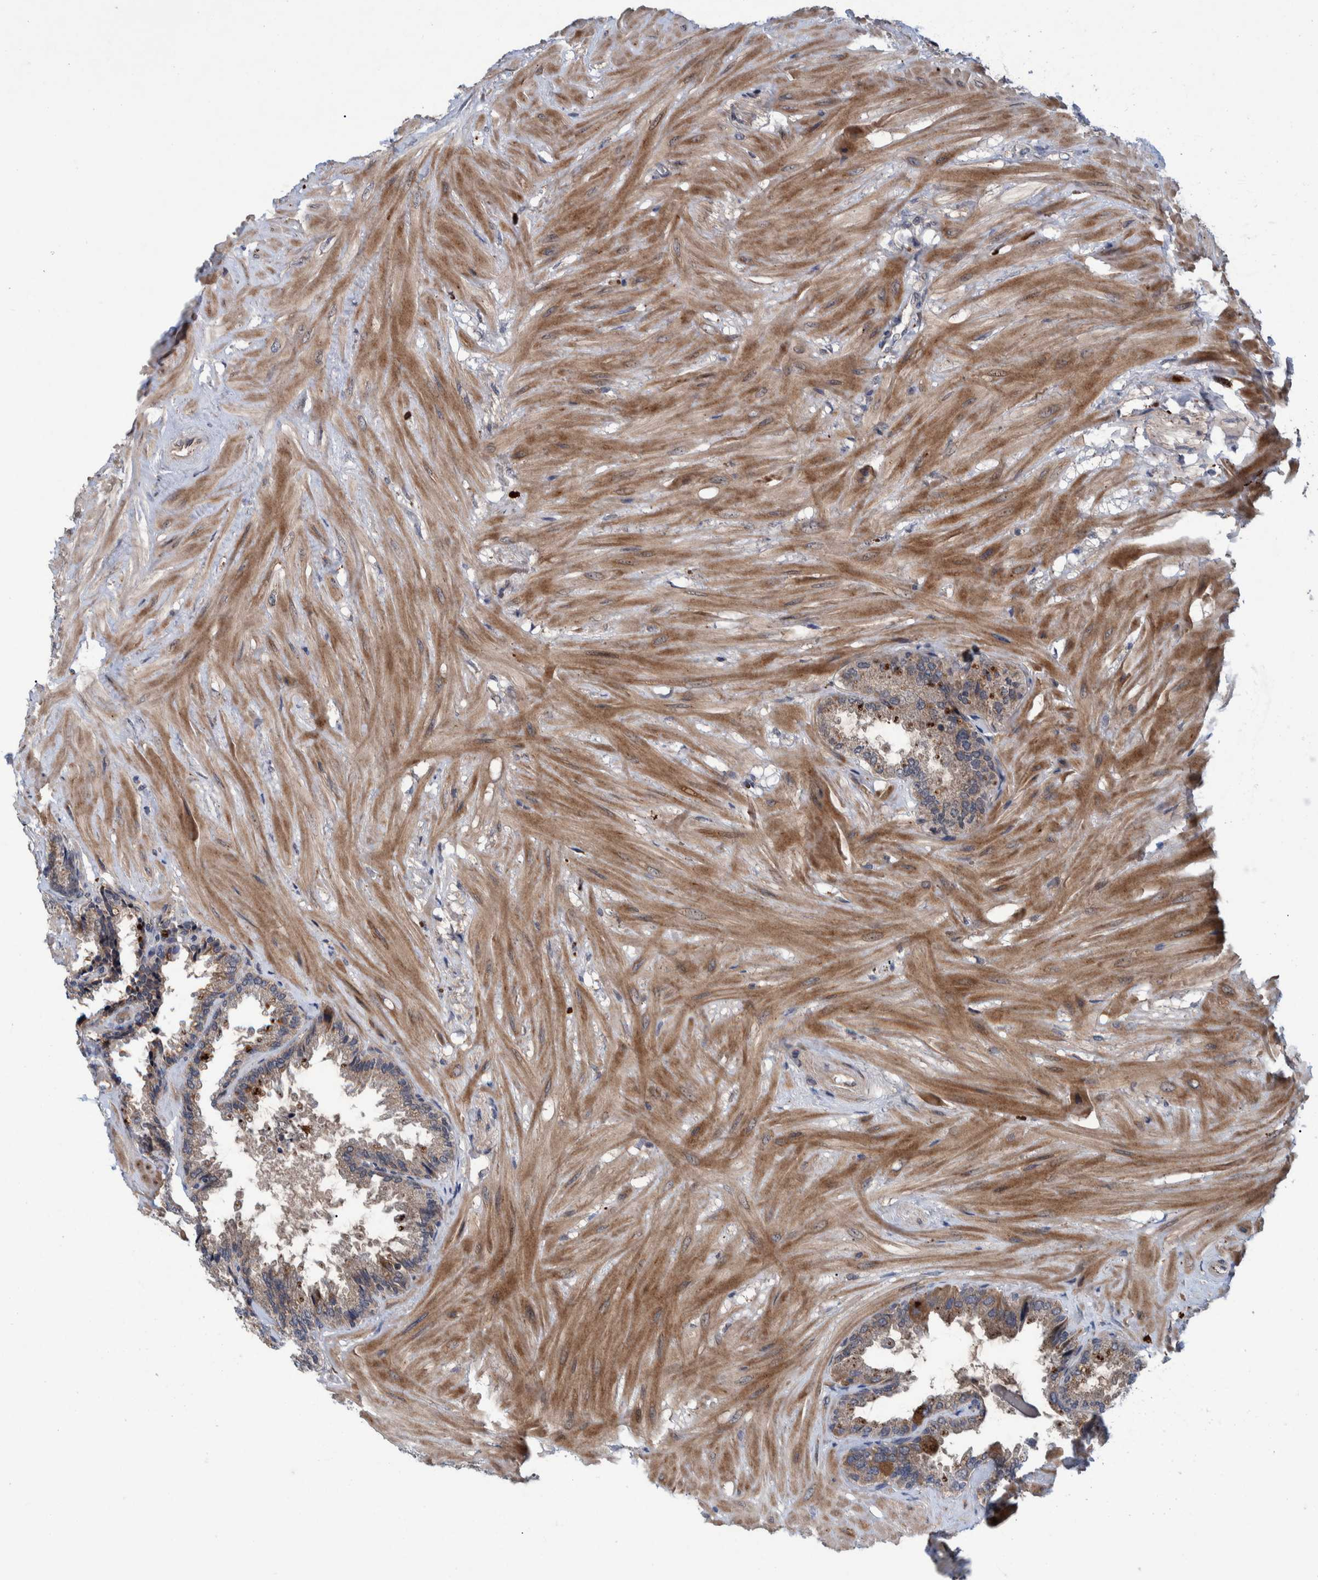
{"staining": {"intensity": "weak", "quantity": ">75%", "location": "cytoplasmic/membranous"}, "tissue": "seminal vesicle", "cell_type": "Glandular cells", "image_type": "normal", "snomed": [{"axis": "morphology", "description": "Normal tissue, NOS"}, {"axis": "topography", "description": "Seminal veicle"}], "caption": "Immunohistochemistry of normal seminal vesicle reveals low levels of weak cytoplasmic/membranous positivity in approximately >75% of glandular cells. (DAB (3,3'-diaminobenzidine) IHC with brightfield microscopy, high magnification).", "gene": "ITIH3", "patient": {"sex": "male", "age": 46}}